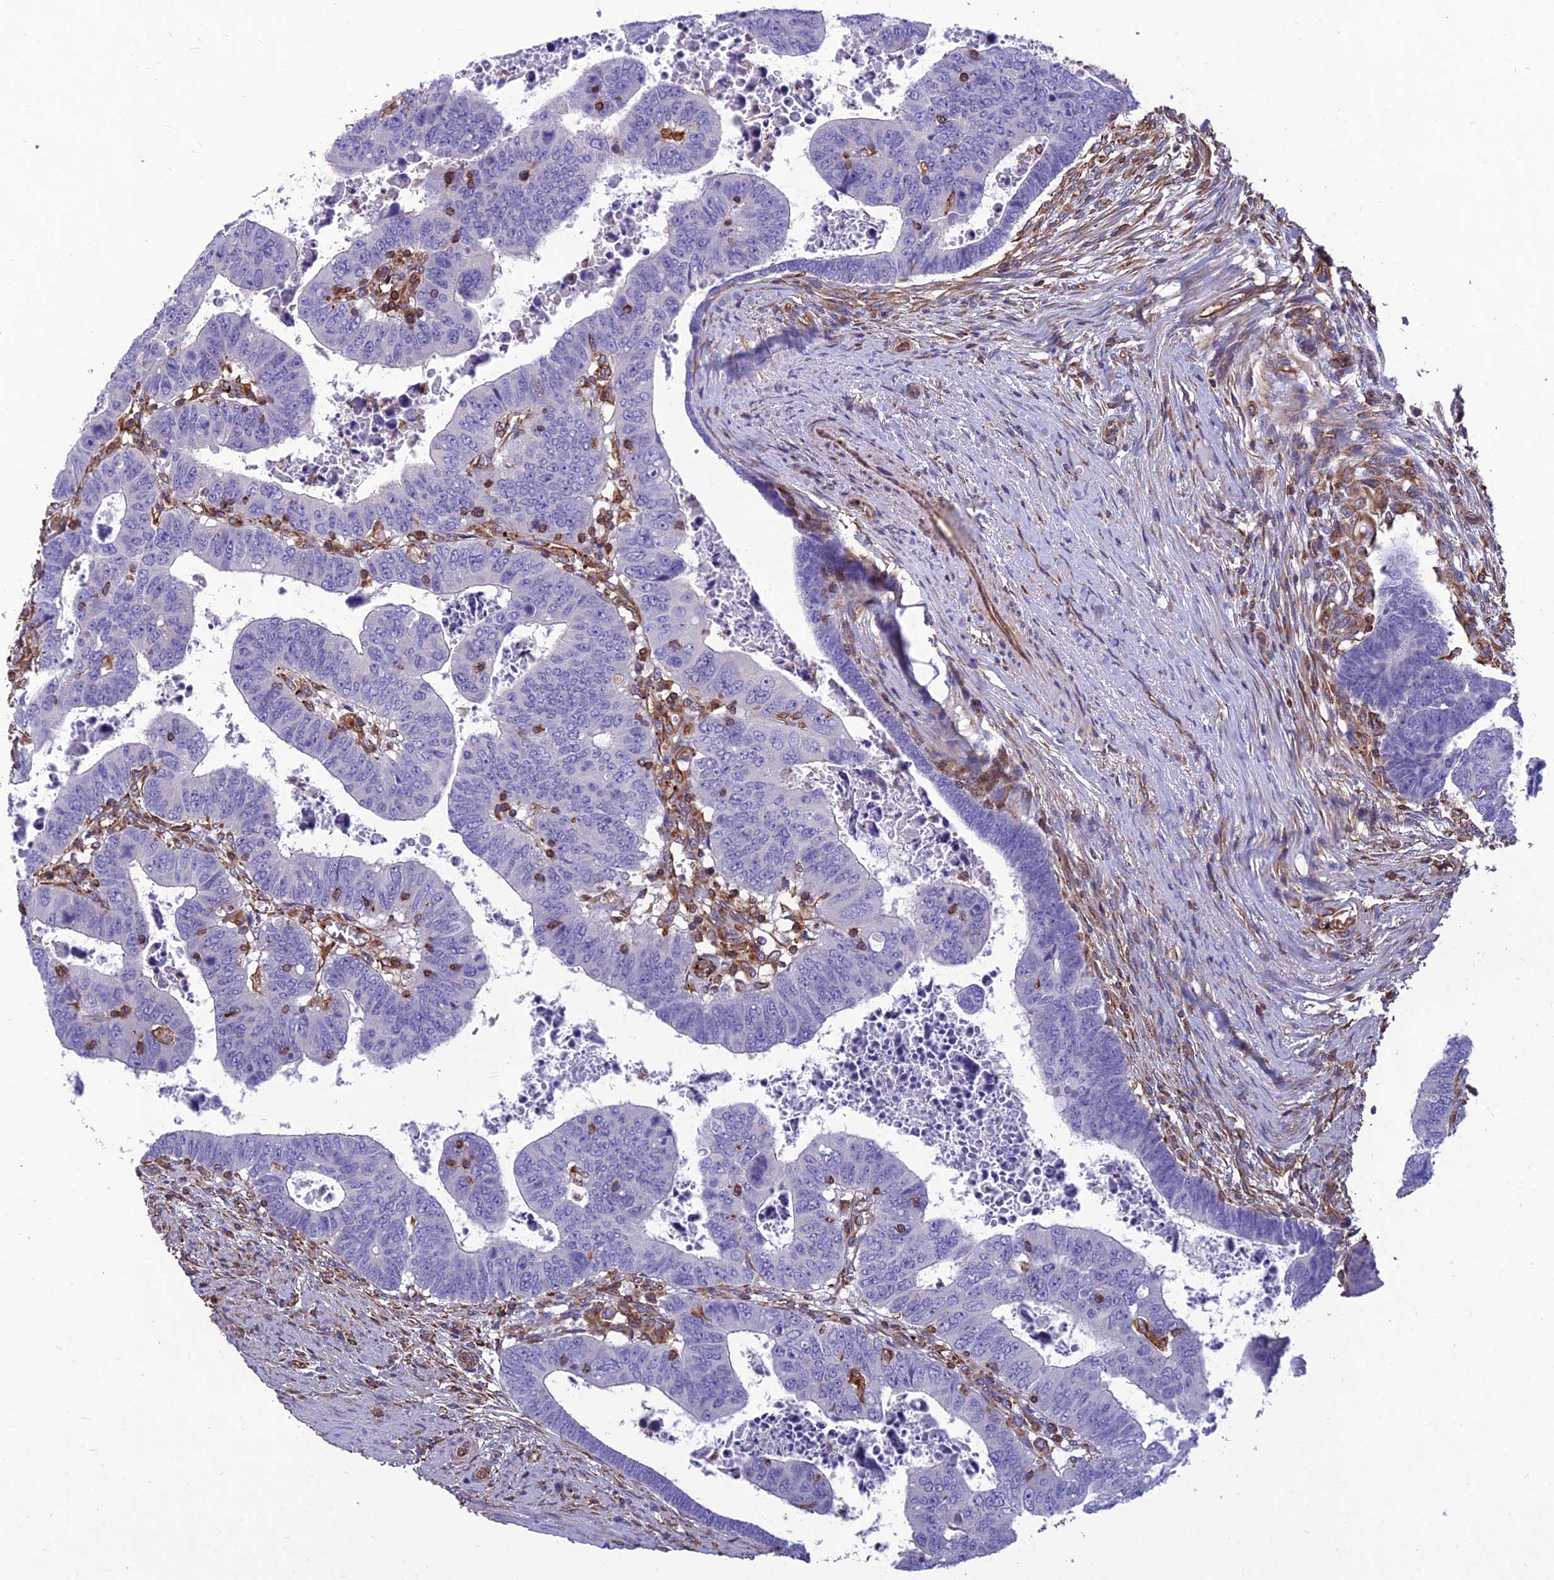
{"staining": {"intensity": "negative", "quantity": "none", "location": "none"}, "tissue": "colorectal cancer", "cell_type": "Tumor cells", "image_type": "cancer", "snomed": [{"axis": "morphology", "description": "Normal tissue, NOS"}, {"axis": "morphology", "description": "Adenocarcinoma, NOS"}, {"axis": "topography", "description": "Rectum"}], "caption": "Immunohistochemistry image of neoplastic tissue: human colorectal adenocarcinoma stained with DAB exhibits no significant protein positivity in tumor cells. (DAB (3,3'-diaminobenzidine) immunohistochemistry visualized using brightfield microscopy, high magnification).", "gene": "PSMD11", "patient": {"sex": "female", "age": 65}}